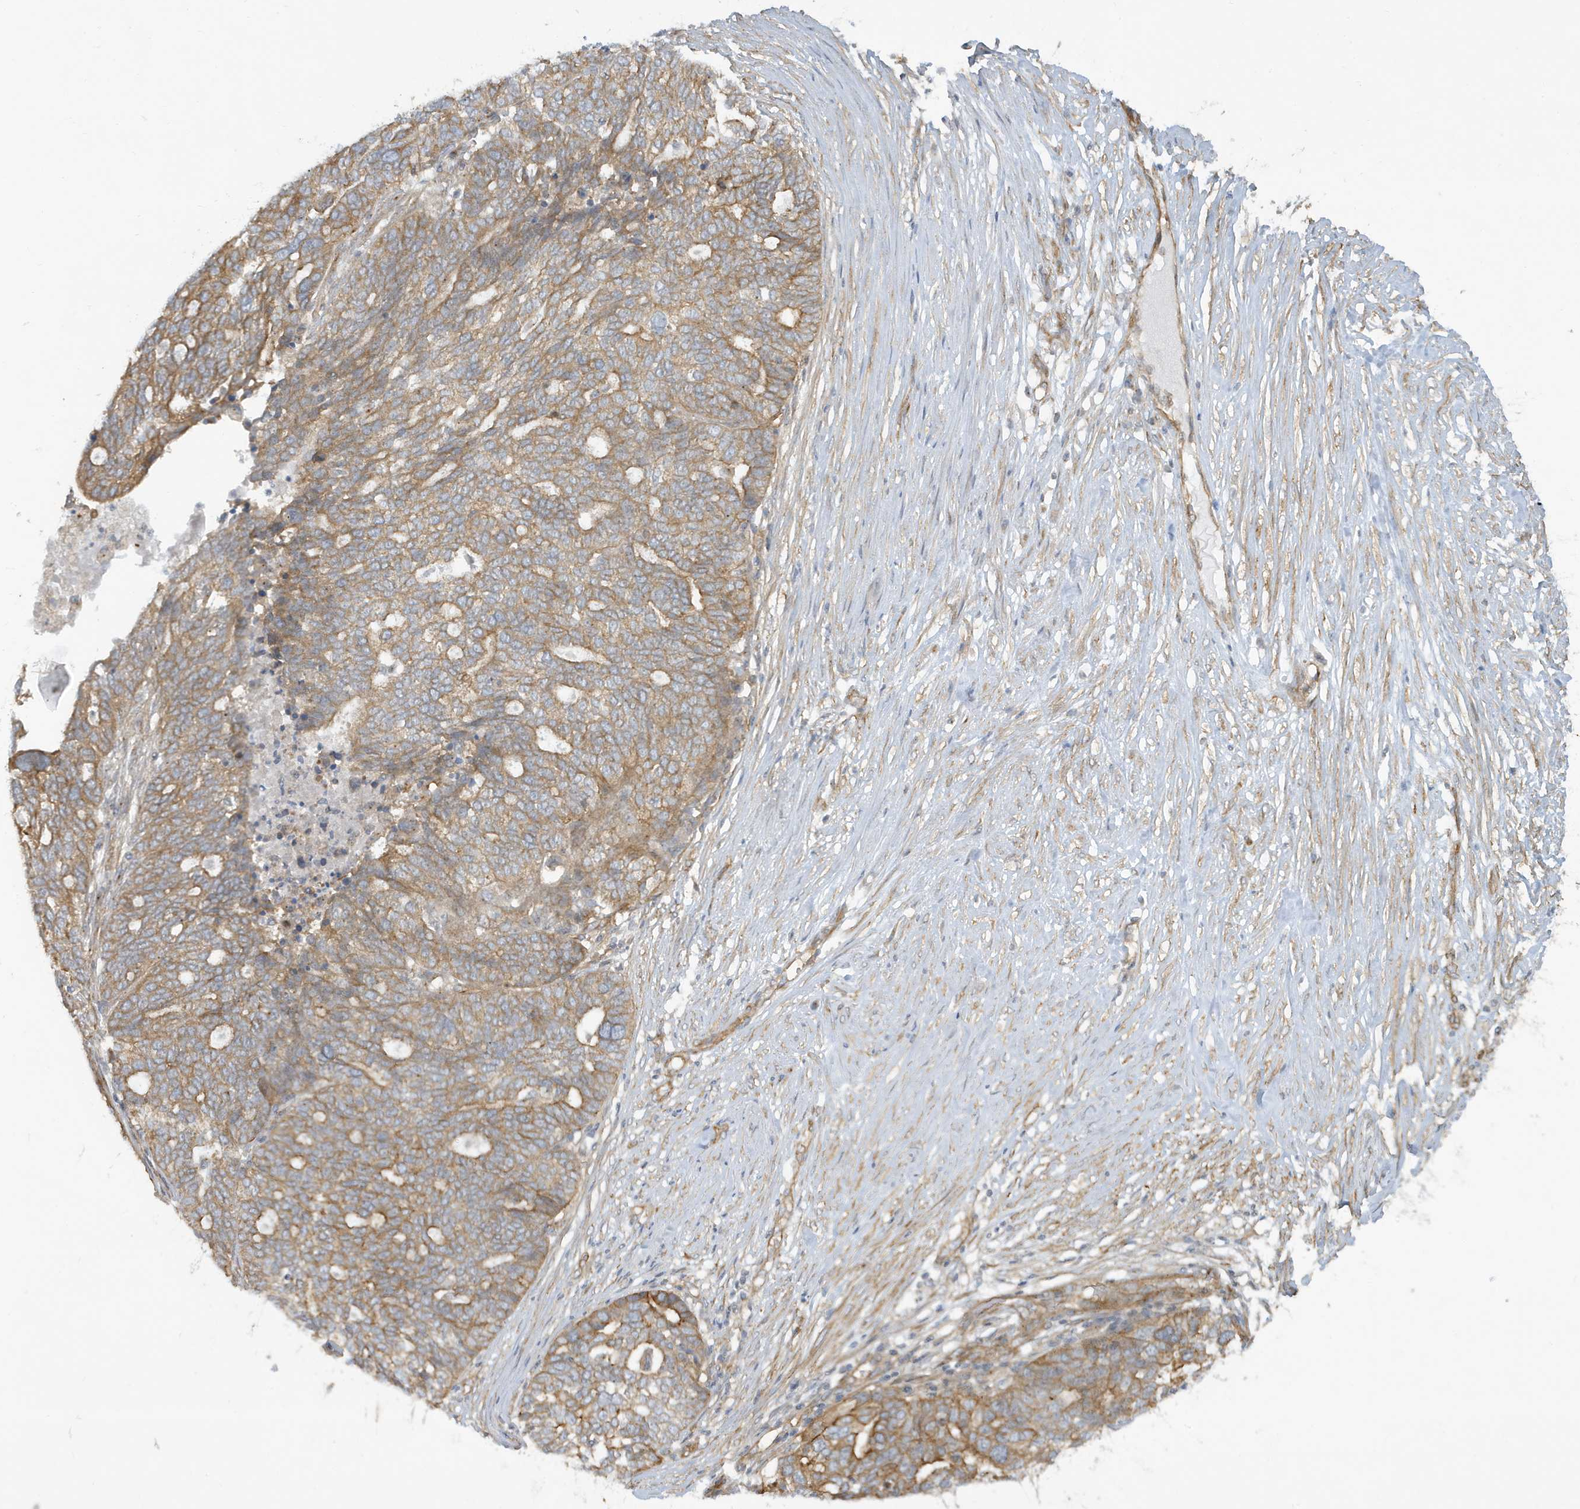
{"staining": {"intensity": "moderate", "quantity": ">75%", "location": "cytoplasmic/membranous"}, "tissue": "ovarian cancer", "cell_type": "Tumor cells", "image_type": "cancer", "snomed": [{"axis": "morphology", "description": "Cystadenocarcinoma, serous, NOS"}, {"axis": "topography", "description": "Ovary"}], "caption": "Moderate cytoplasmic/membranous protein expression is identified in approximately >75% of tumor cells in serous cystadenocarcinoma (ovarian). (DAB IHC, brown staining for protein, blue staining for nuclei).", "gene": "ATP23", "patient": {"sex": "female", "age": 59}}